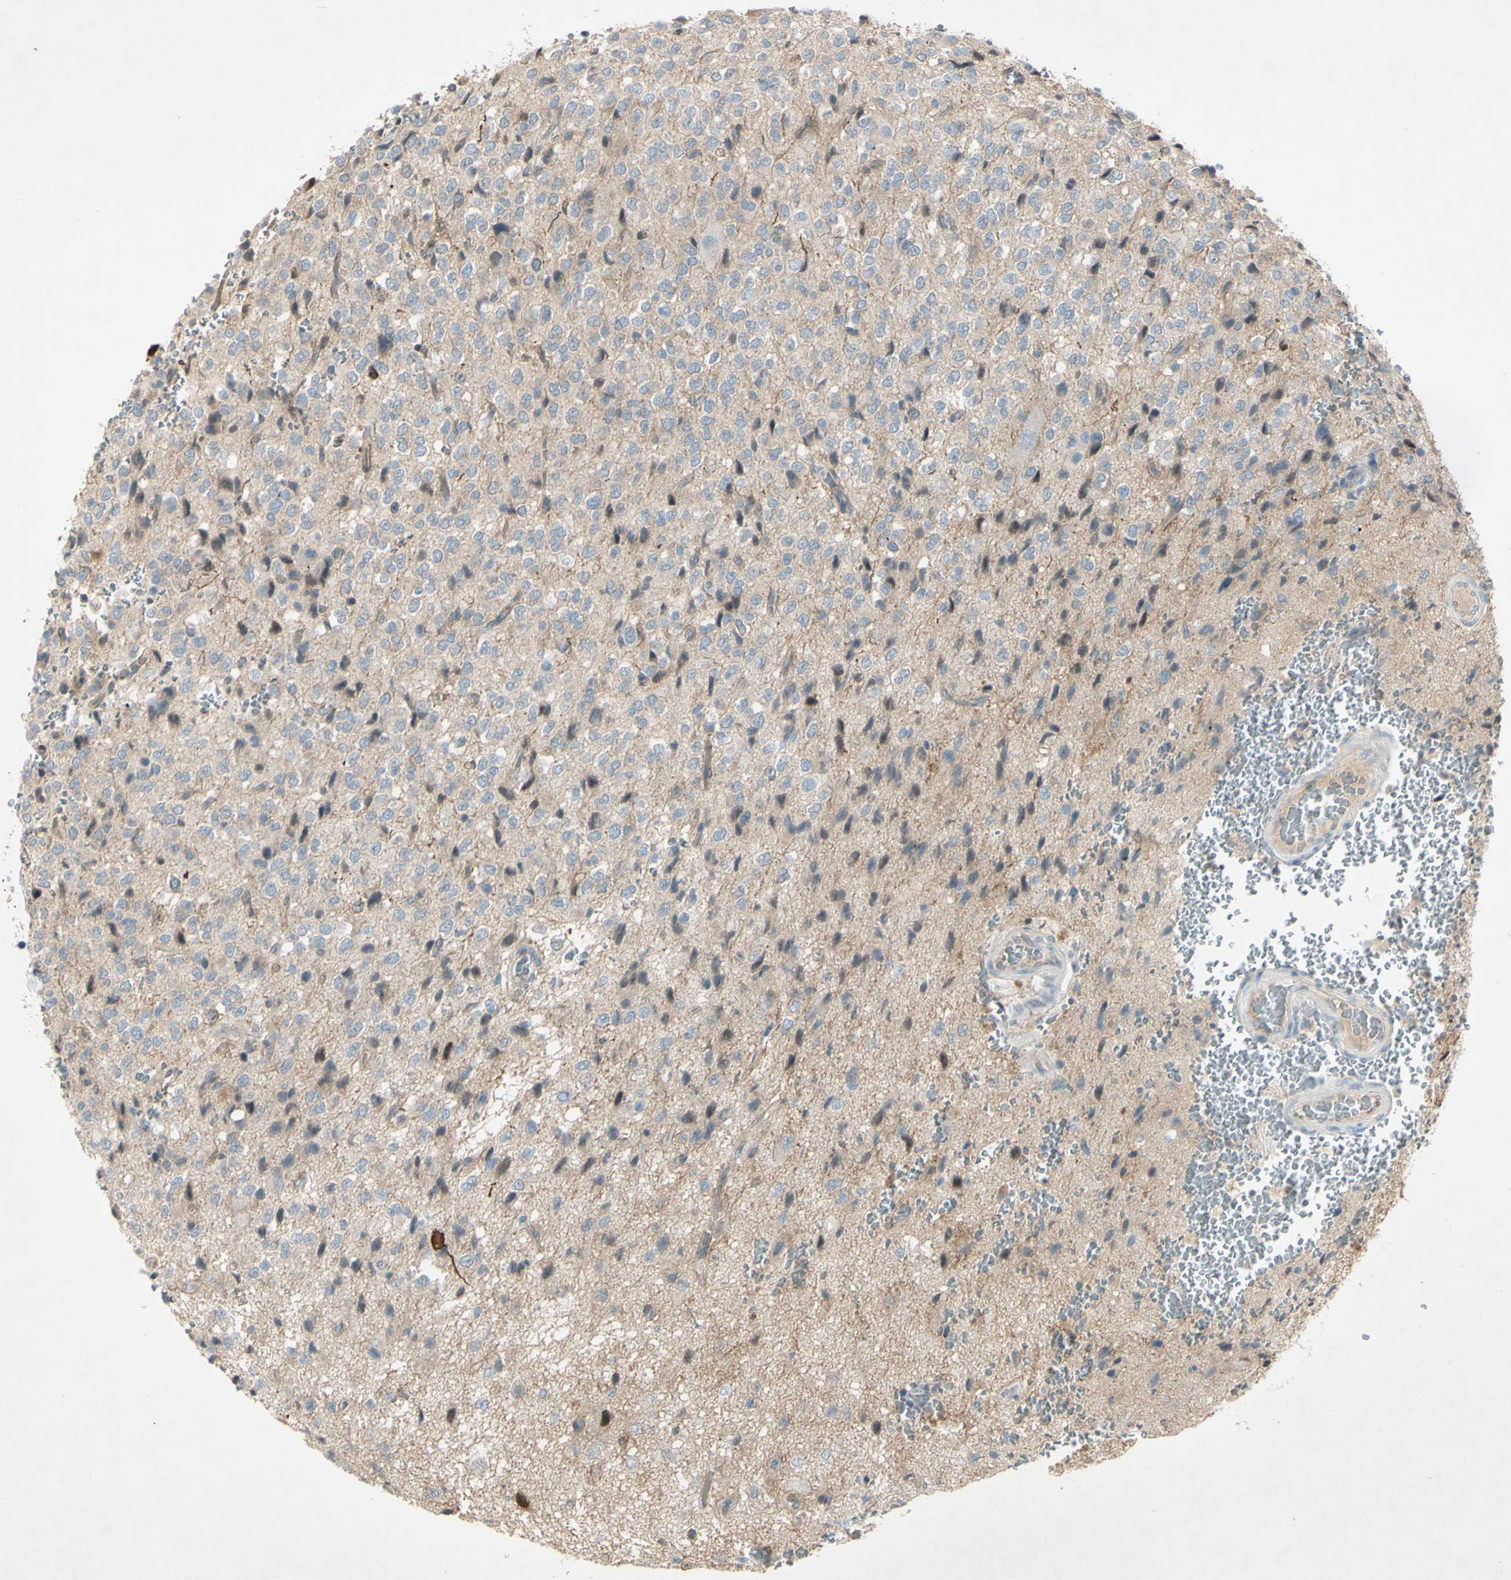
{"staining": {"intensity": "weak", "quantity": "25%-75%", "location": "cytoplasmic/membranous"}, "tissue": "glioma", "cell_type": "Tumor cells", "image_type": "cancer", "snomed": [{"axis": "morphology", "description": "Glioma, malignant, High grade"}, {"axis": "topography", "description": "pancreas cauda"}], "caption": "A low amount of weak cytoplasmic/membranous positivity is identified in about 25%-75% of tumor cells in glioma tissue. (DAB (3,3'-diaminobenzidine) = brown stain, brightfield microscopy at high magnification).", "gene": "C1orf159", "patient": {"sex": "male", "age": 60}}